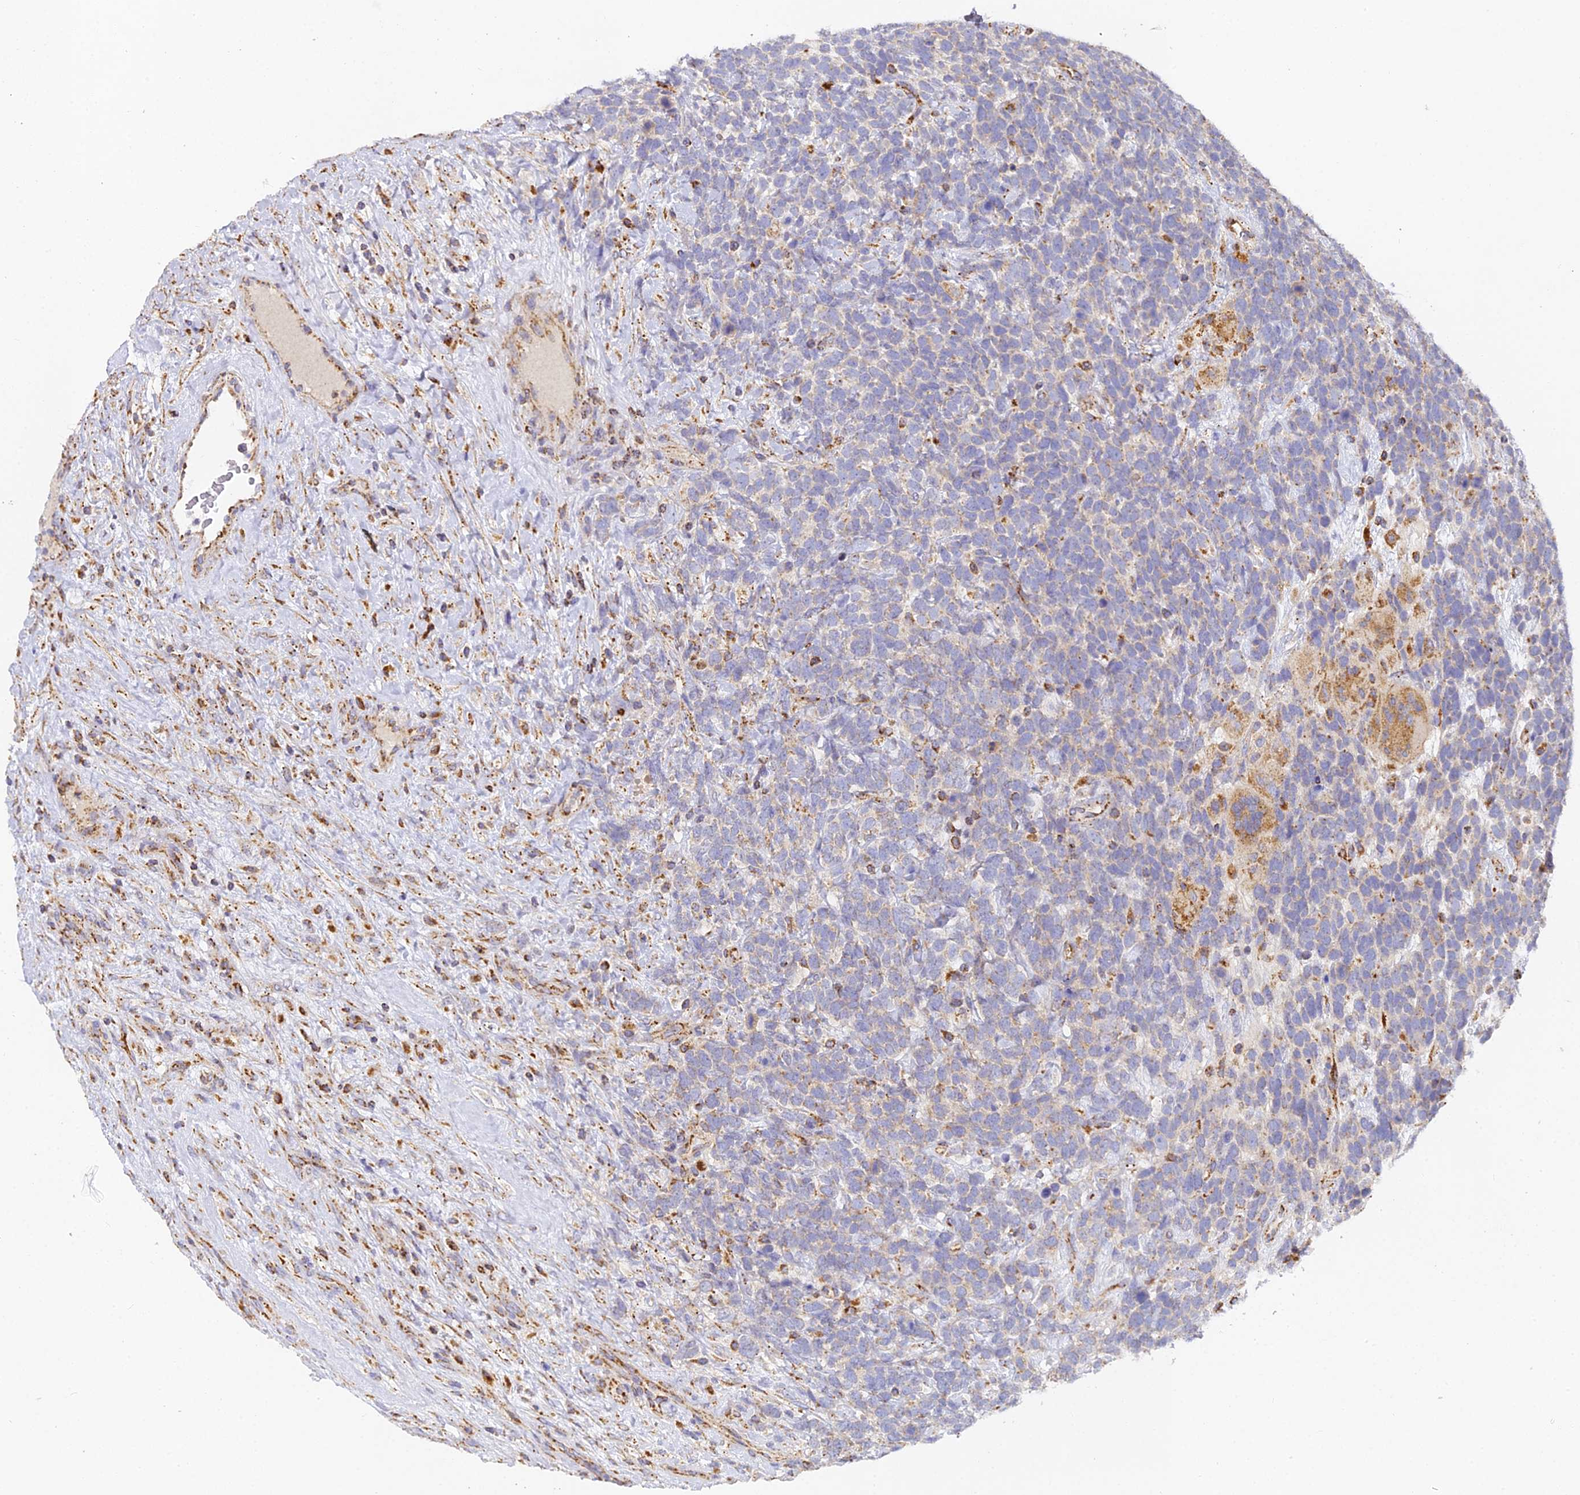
{"staining": {"intensity": "negative", "quantity": "none", "location": "none"}, "tissue": "urothelial cancer", "cell_type": "Tumor cells", "image_type": "cancer", "snomed": [{"axis": "morphology", "description": "Urothelial carcinoma, High grade"}, {"axis": "topography", "description": "Urinary bladder"}], "caption": "Human urothelial cancer stained for a protein using immunohistochemistry exhibits no expression in tumor cells.", "gene": "DONSON", "patient": {"sex": "female", "age": 82}}